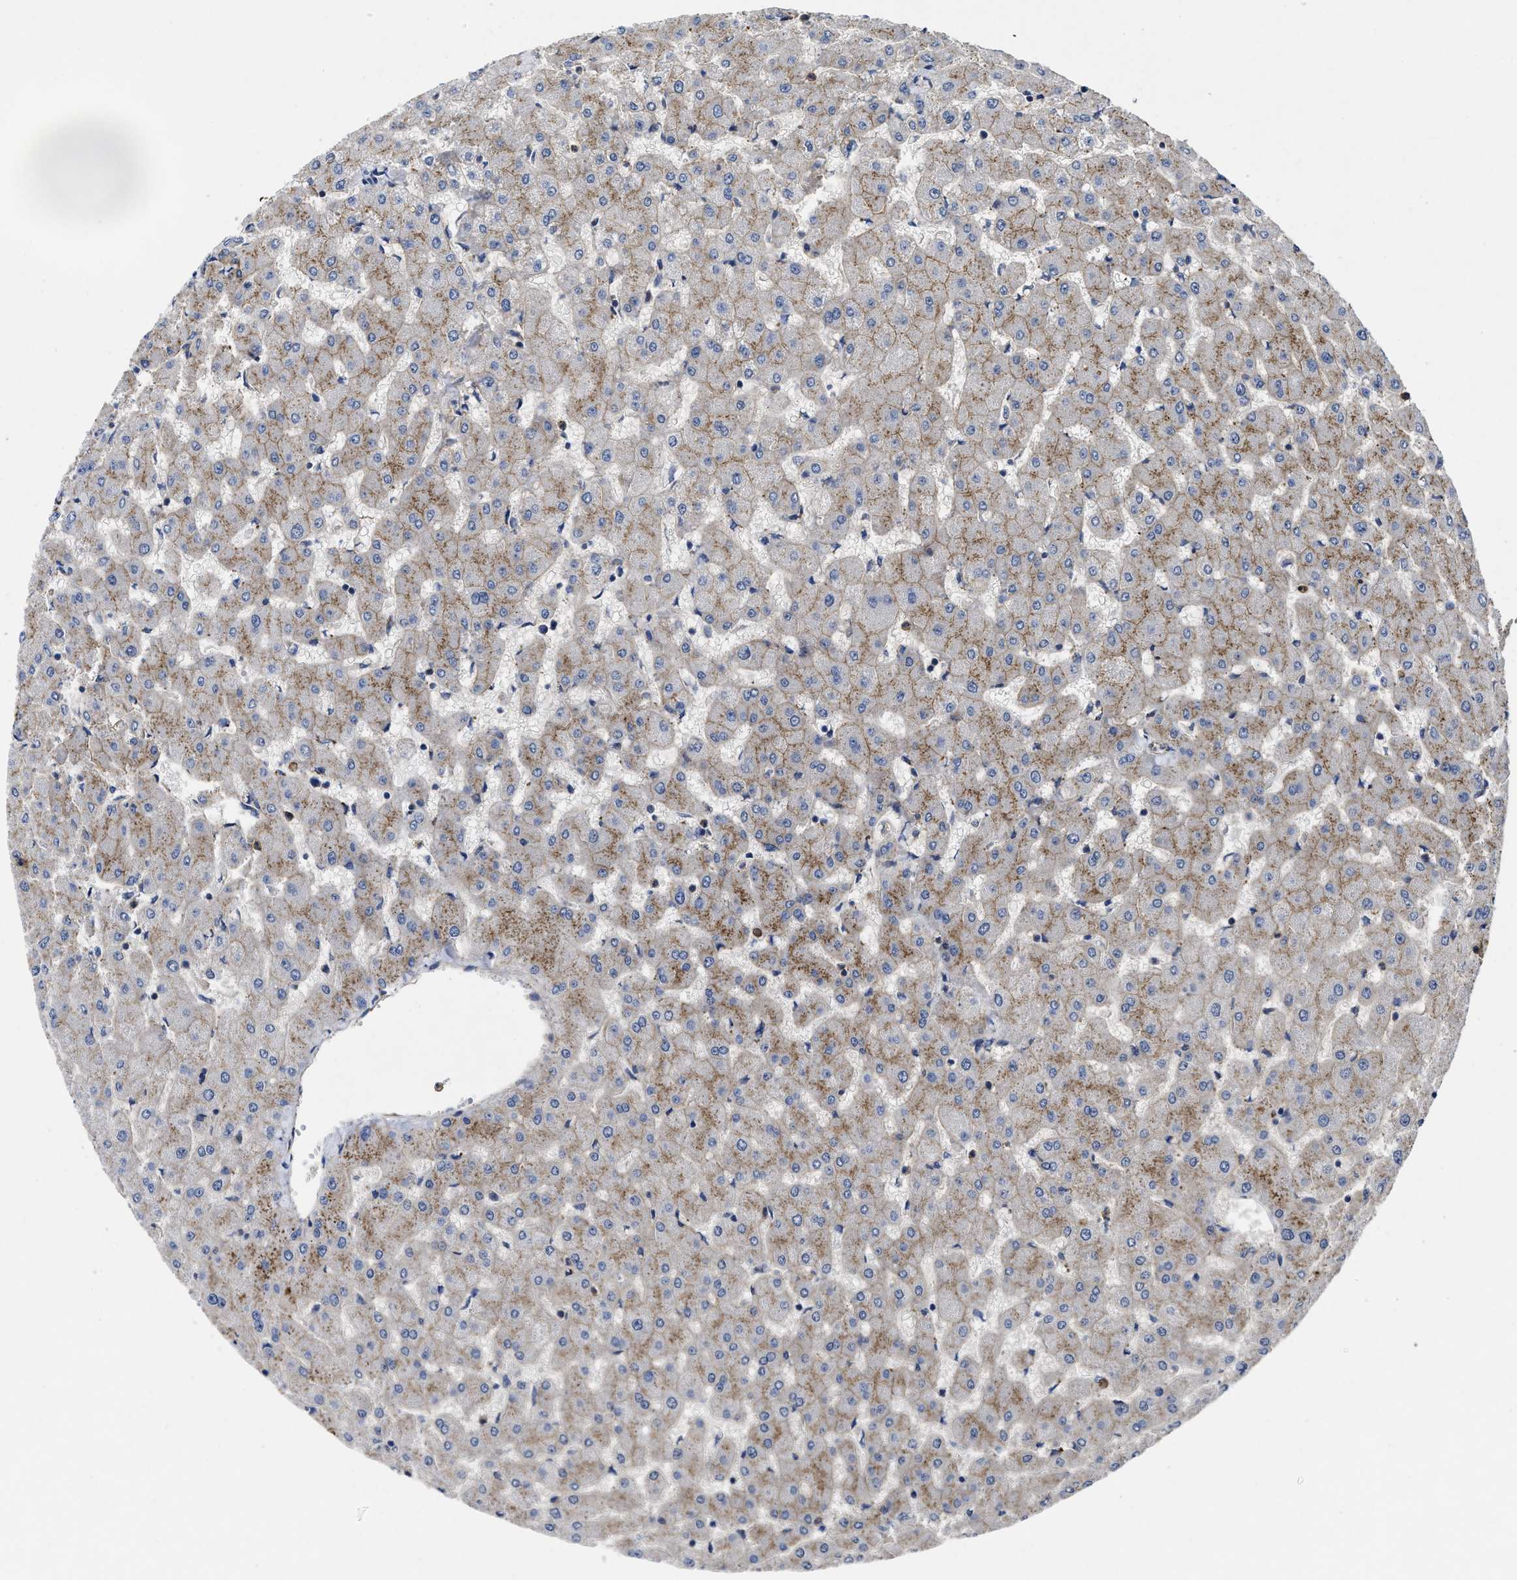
{"staining": {"intensity": "weak", "quantity": ">75%", "location": "cytoplasmic/membranous"}, "tissue": "liver", "cell_type": "Cholangiocytes", "image_type": "normal", "snomed": [{"axis": "morphology", "description": "Normal tissue, NOS"}, {"axis": "topography", "description": "Liver"}], "caption": "Immunohistochemical staining of normal human liver reveals weak cytoplasmic/membranous protein positivity in about >75% of cholangiocytes.", "gene": "PKD2", "patient": {"sex": "female", "age": 63}}